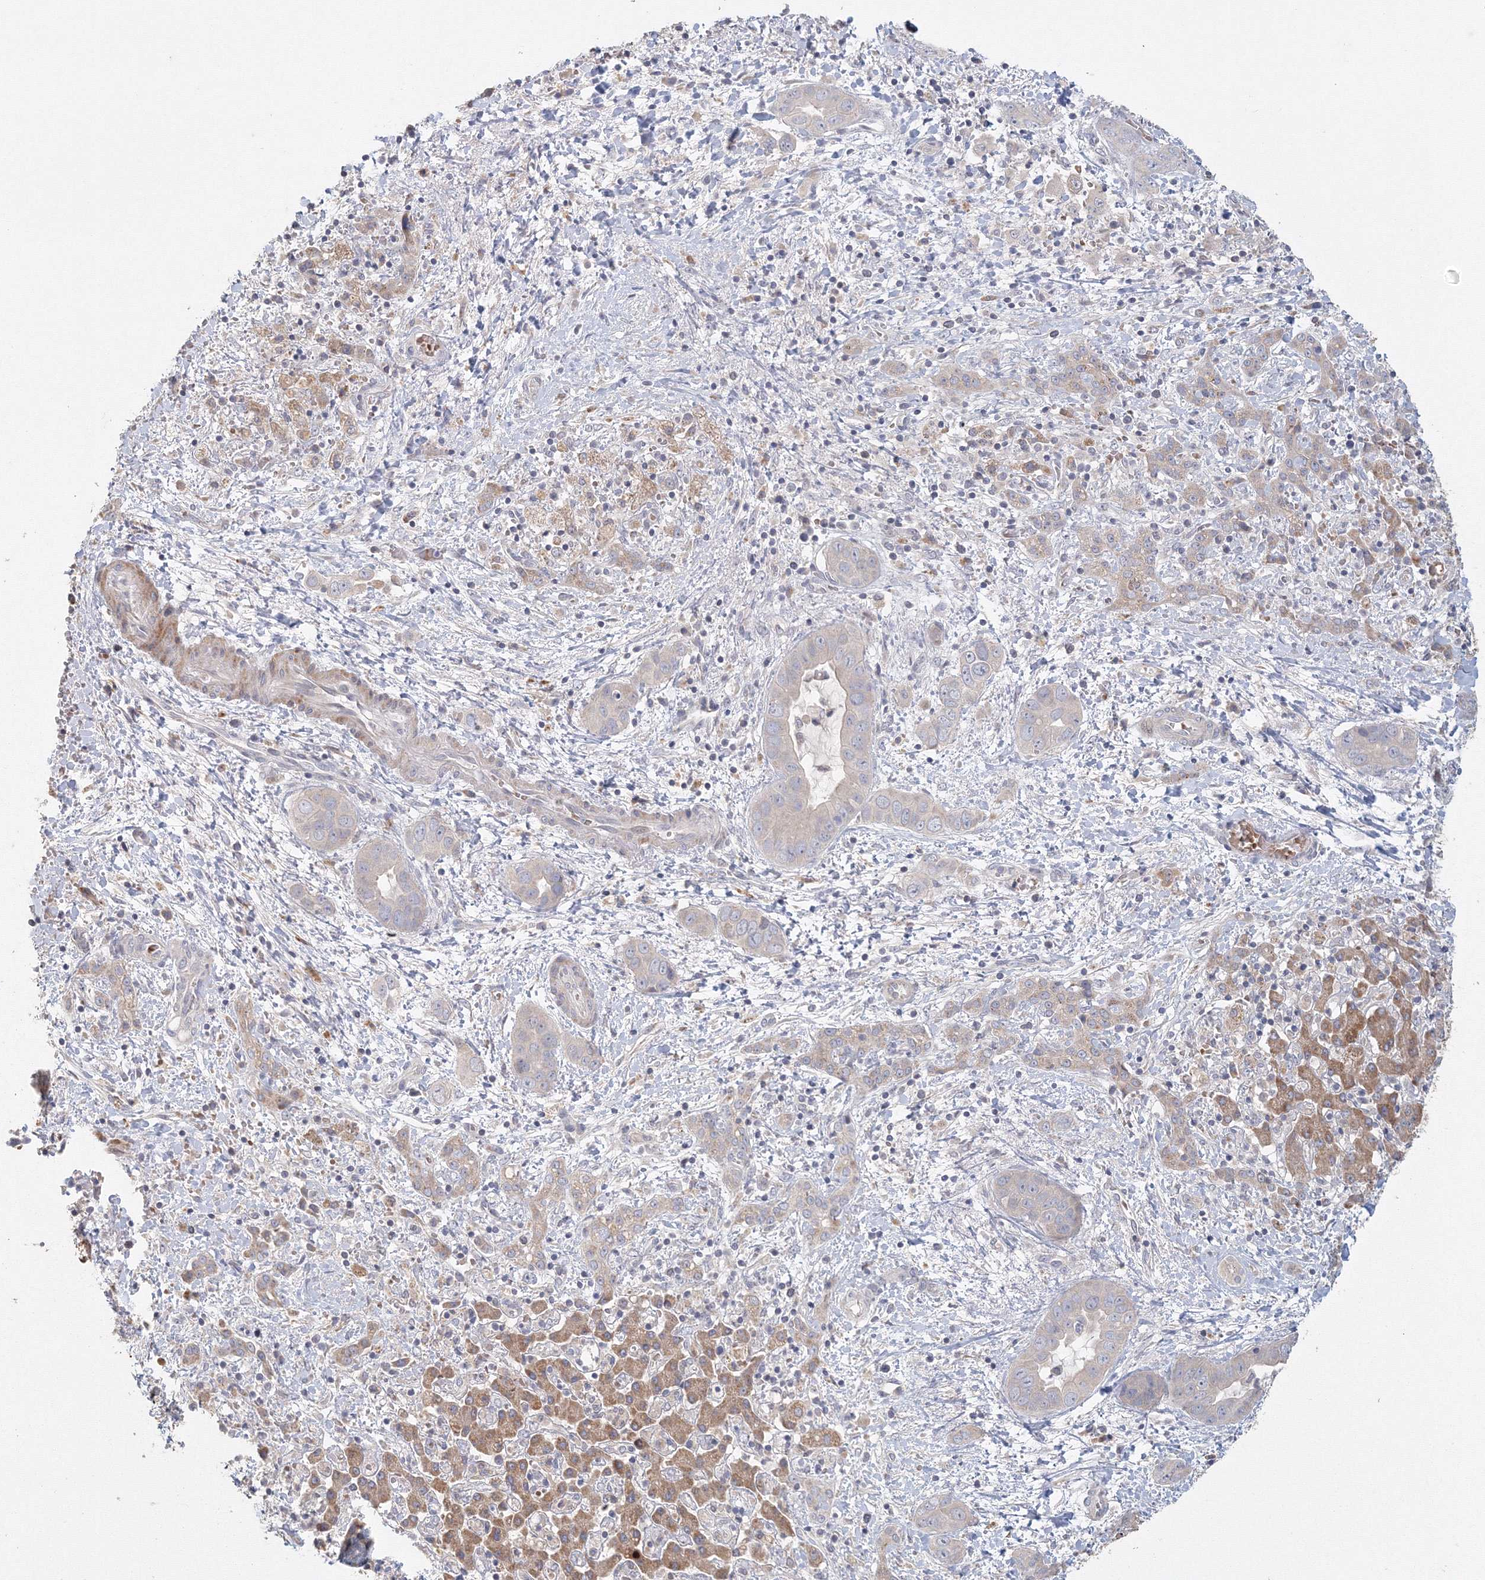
{"staining": {"intensity": "negative", "quantity": "none", "location": "none"}, "tissue": "liver cancer", "cell_type": "Tumor cells", "image_type": "cancer", "snomed": [{"axis": "morphology", "description": "Cholangiocarcinoma"}, {"axis": "topography", "description": "Liver"}], "caption": "A high-resolution photomicrograph shows immunohistochemistry (IHC) staining of liver cancer (cholangiocarcinoma), which shows no significant positivity in tumor cells. (Immunohistochemistry (ihc), brightfield microscopy, high magnification).", "gene": "TACC2", "patient": {"sex": "female", "age": 52}}